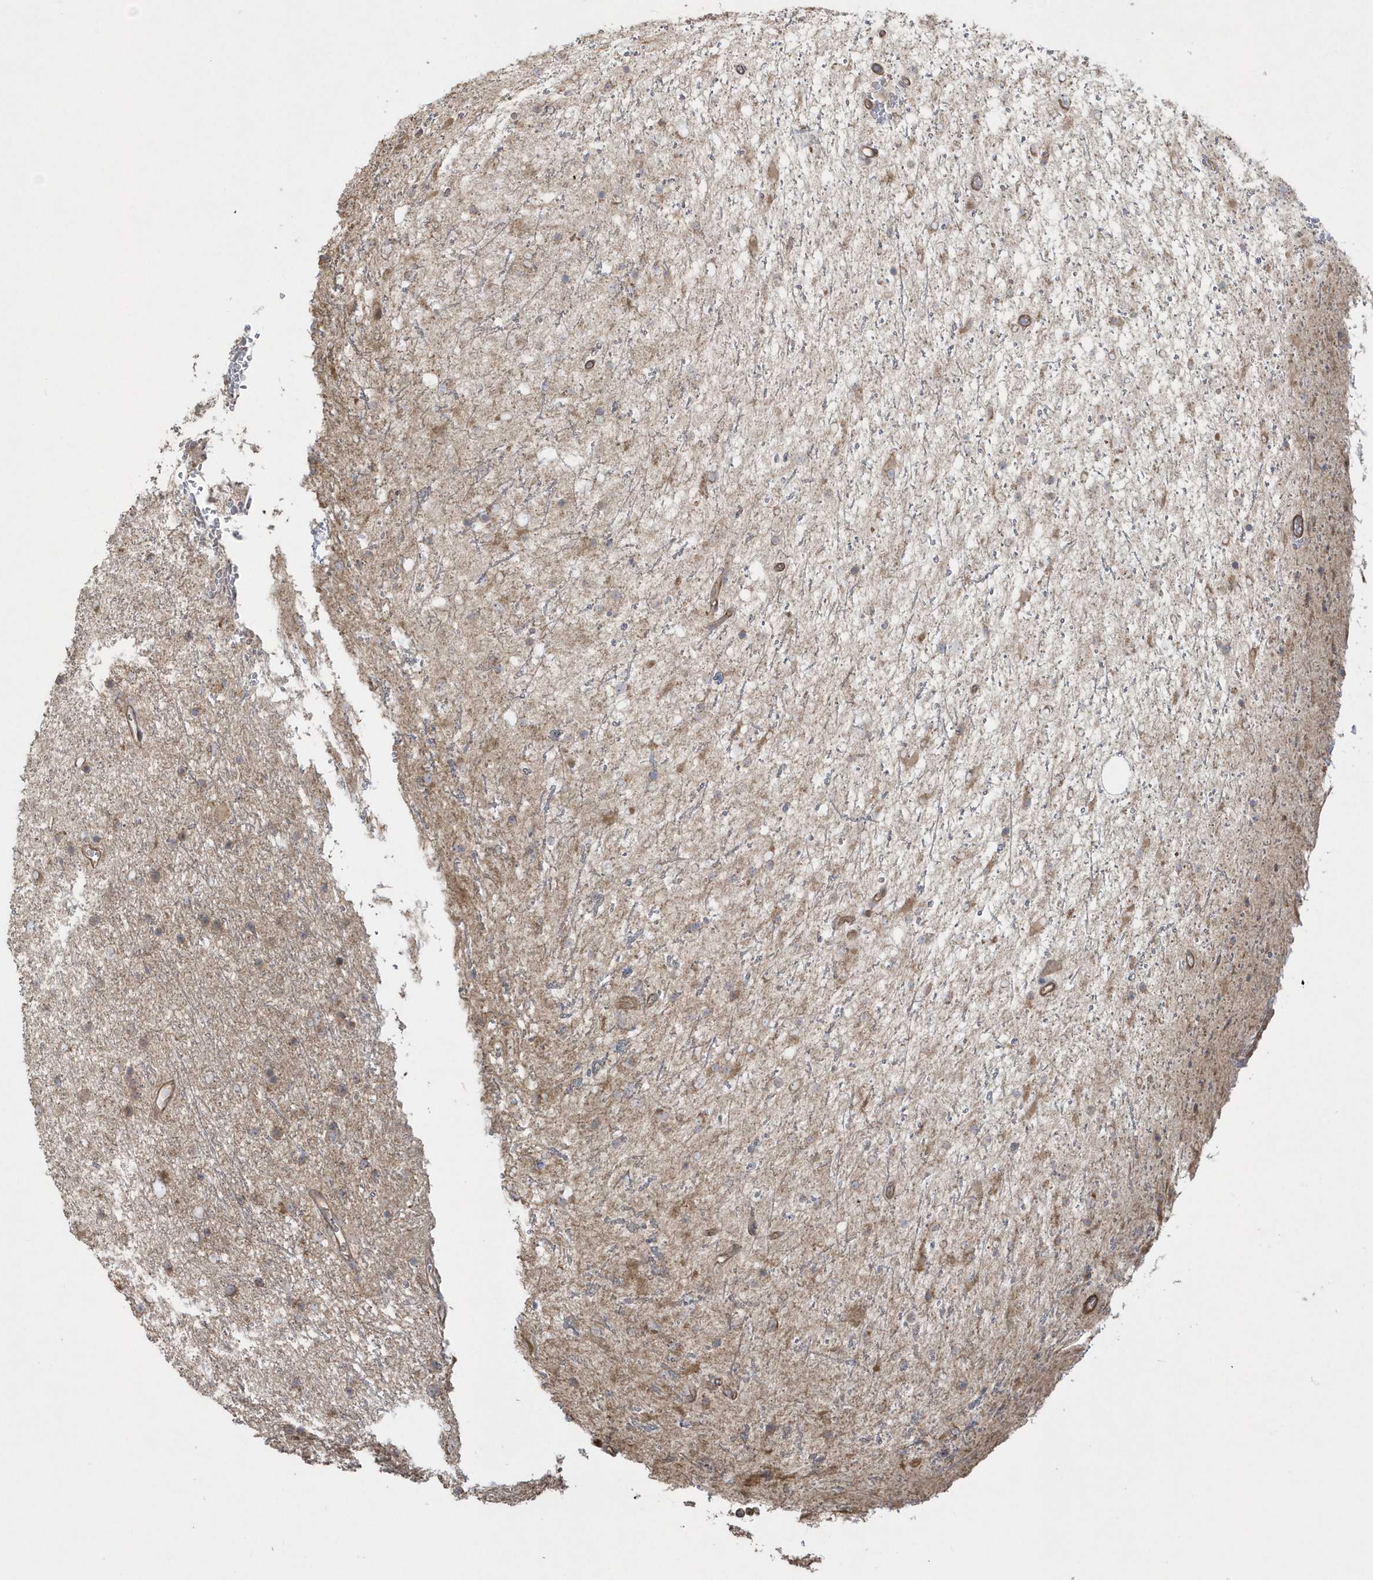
{"staining": {"intensity": "negative", "quantity": "none", "location": "none"}, "tissue": "glioma", "cell_type": "Tumor cells", "image_type": "cancer", "snomed": [{"axis": "morphology", "description": "Glioma, malignant, Low grade"}, {"axis": "topography", "description": "Cerebral cortex"}], "caption": "This histopathology image is of low-grade glioma (malignant) stained with IHC to label a protein in brown with the nuclei are counter-stained blue. There is no positivity in tumor cells.", "gene": "ARMC8", "patient": {"sex": "female", "age": 39}}